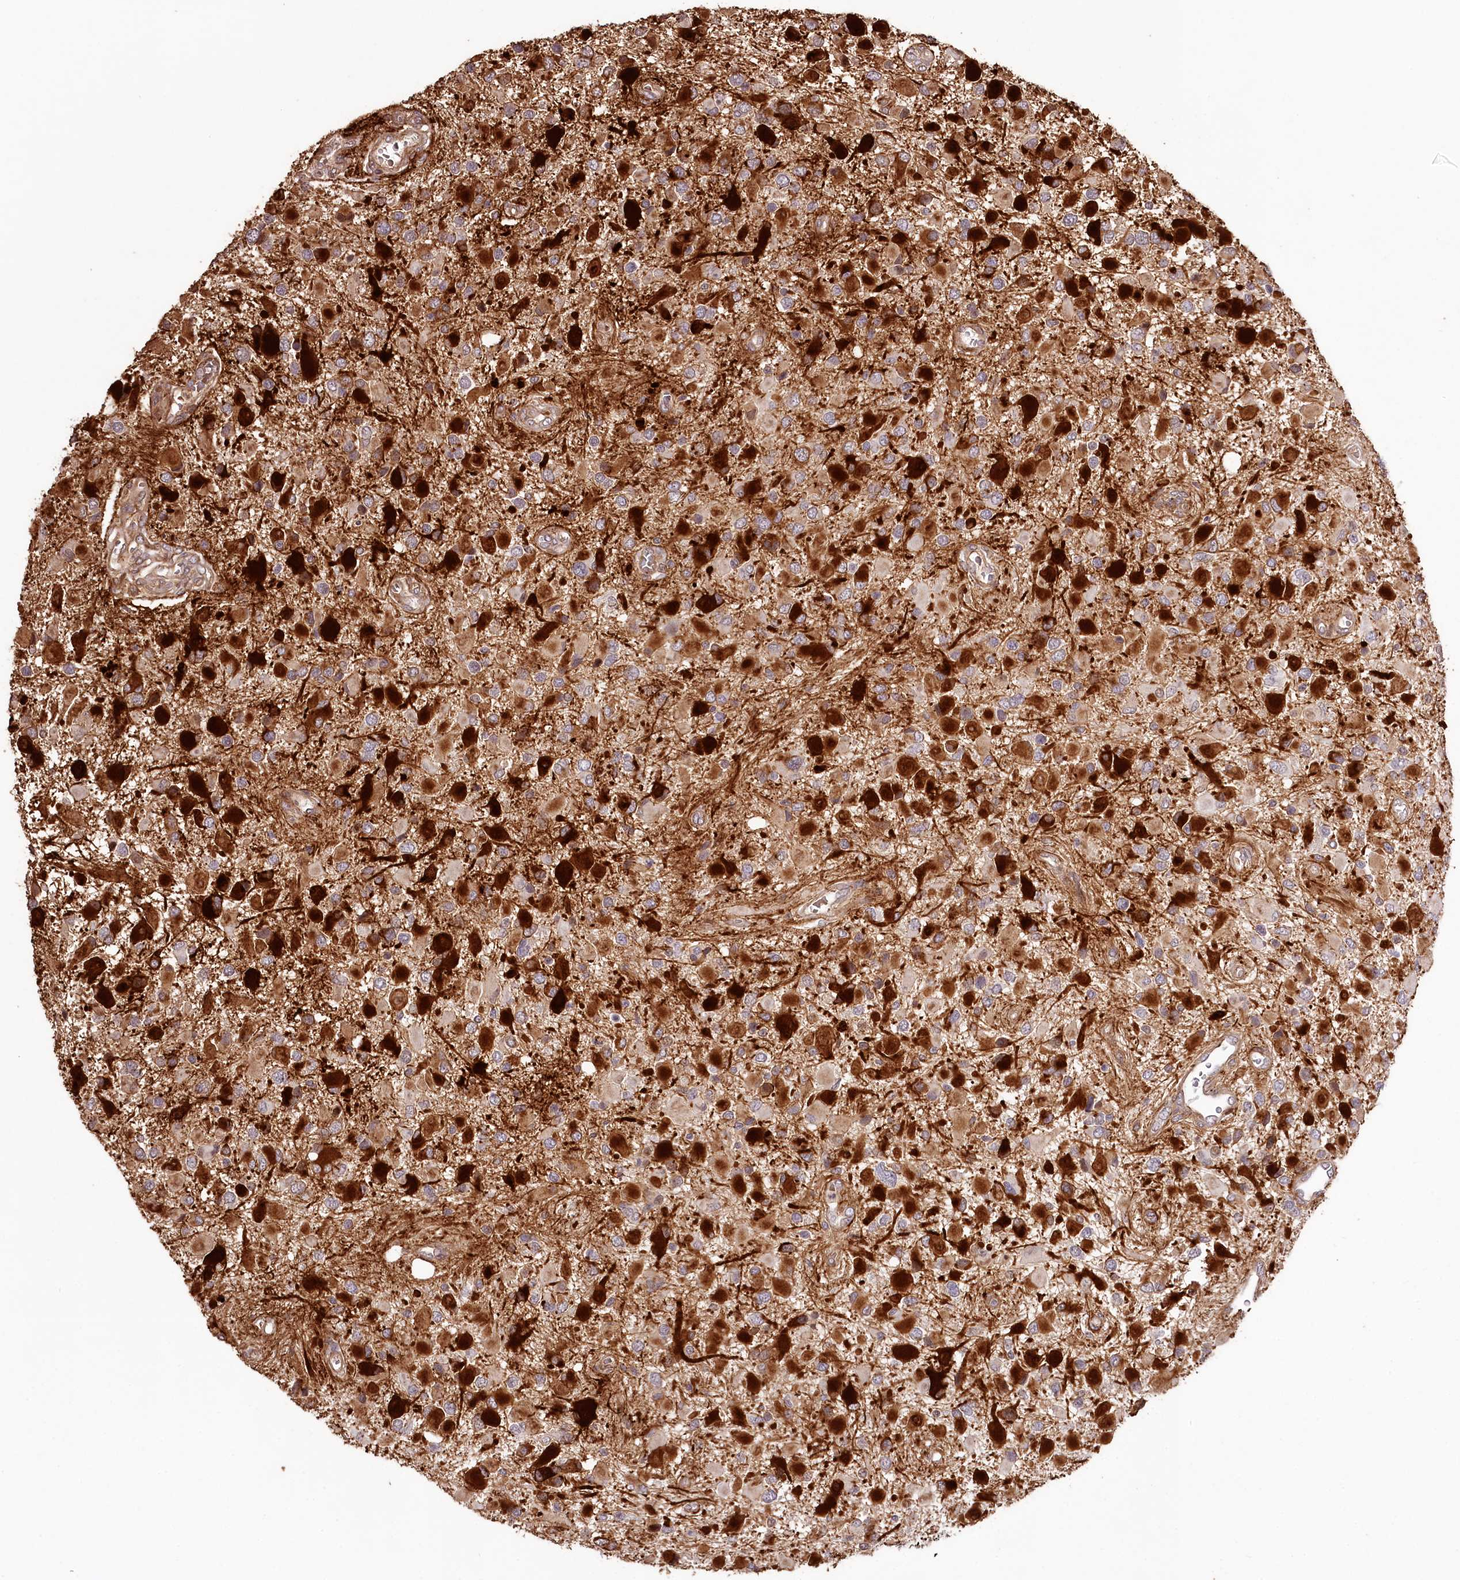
{"staining": {"intensity": "moderate", "quantity": "<25%", "location": "cytoplasmic/membranous"}, "tissue": "glioma", "cell_type": "Tumor cells", "image_type": "cancer", "snomed": [{"axis": "morphology", "description": "Glioma, malignant, High grade"}, {"axis": "topography", "description": "Brain"}], "caption": "Human malignant high-grade glioma stained for a protein (brown) reveals moderate cytoplasmic/membranous positive staining in approximately <25% of tumor cells.", "gene": "KIF14", "patient": {"sex": "male", "age": 53}}